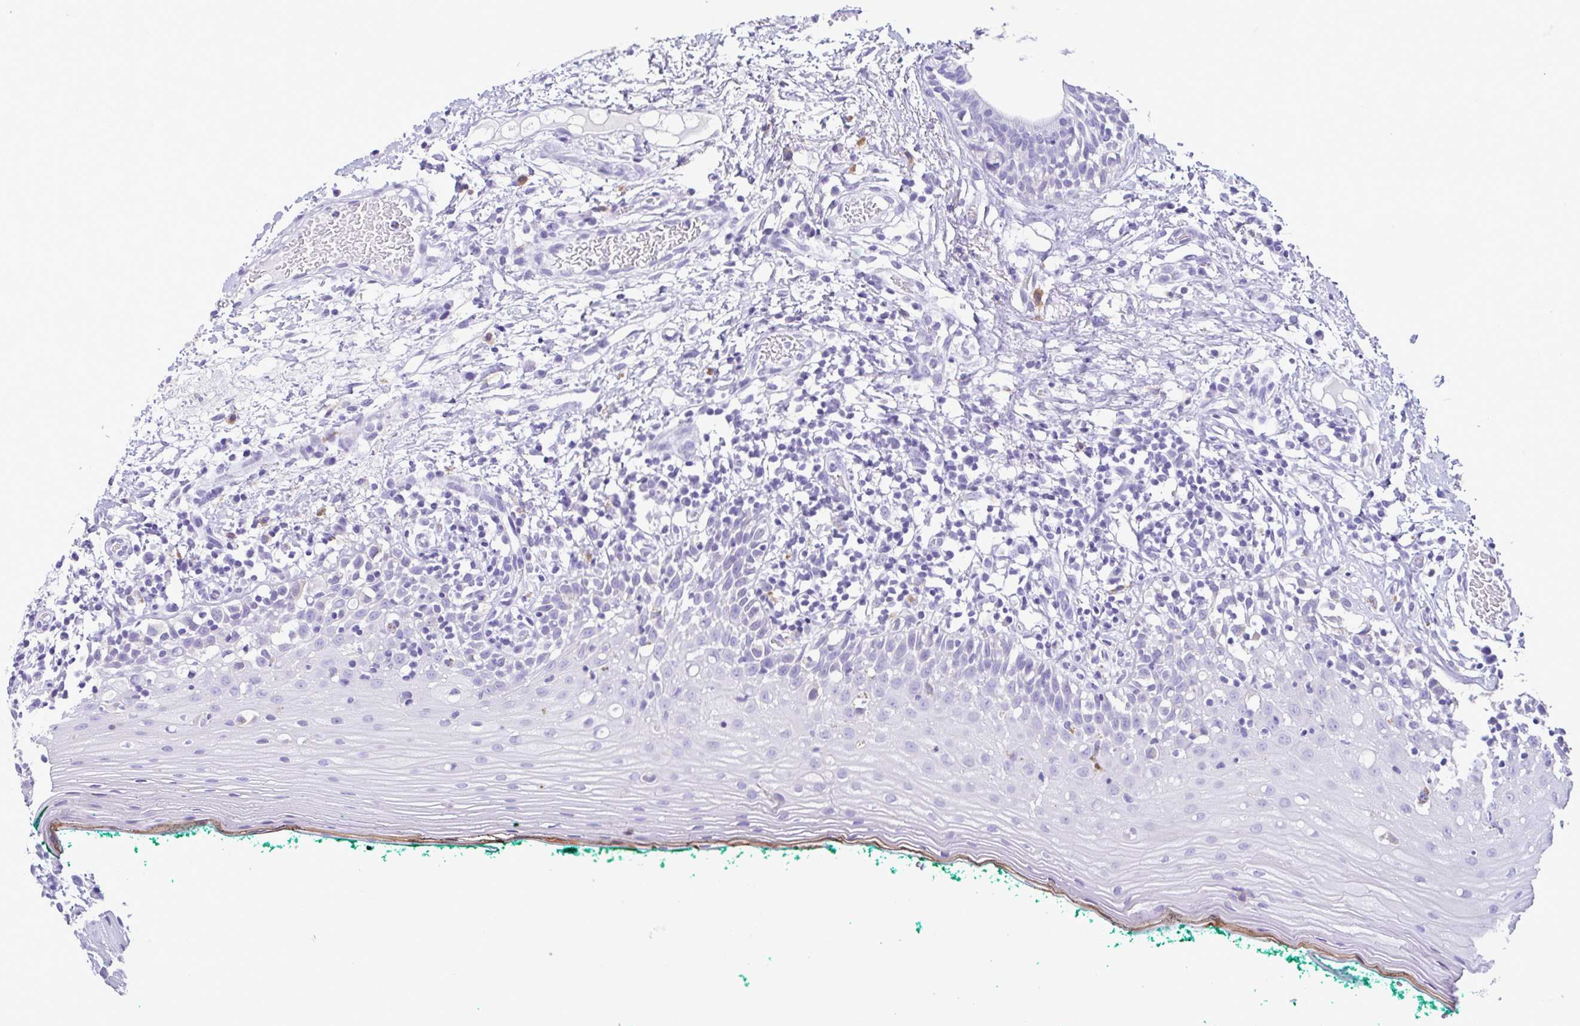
{"staining": {"intensity": "negative", "quantity": "none", "location": "none"}, "tissue": "oral mucosa", "cell_type": "Squamous epithelial cells", "image_type": "normal", "snomed": [{"axis": "morphology", "description": "Normal tissue, NOS"}, {"axis": "topography", "description": "Oral tissue"}], "caption": "Oral mucosa was stained to show a protein in brown. There is no significant expression in squamous epithelial cells. (Brightfield microscopy of DAB (3,3'-diaminobenzidine) IHC at high magnification).", "gene": "SPATA16", "patient": {"sex": "female", "age": 83}}